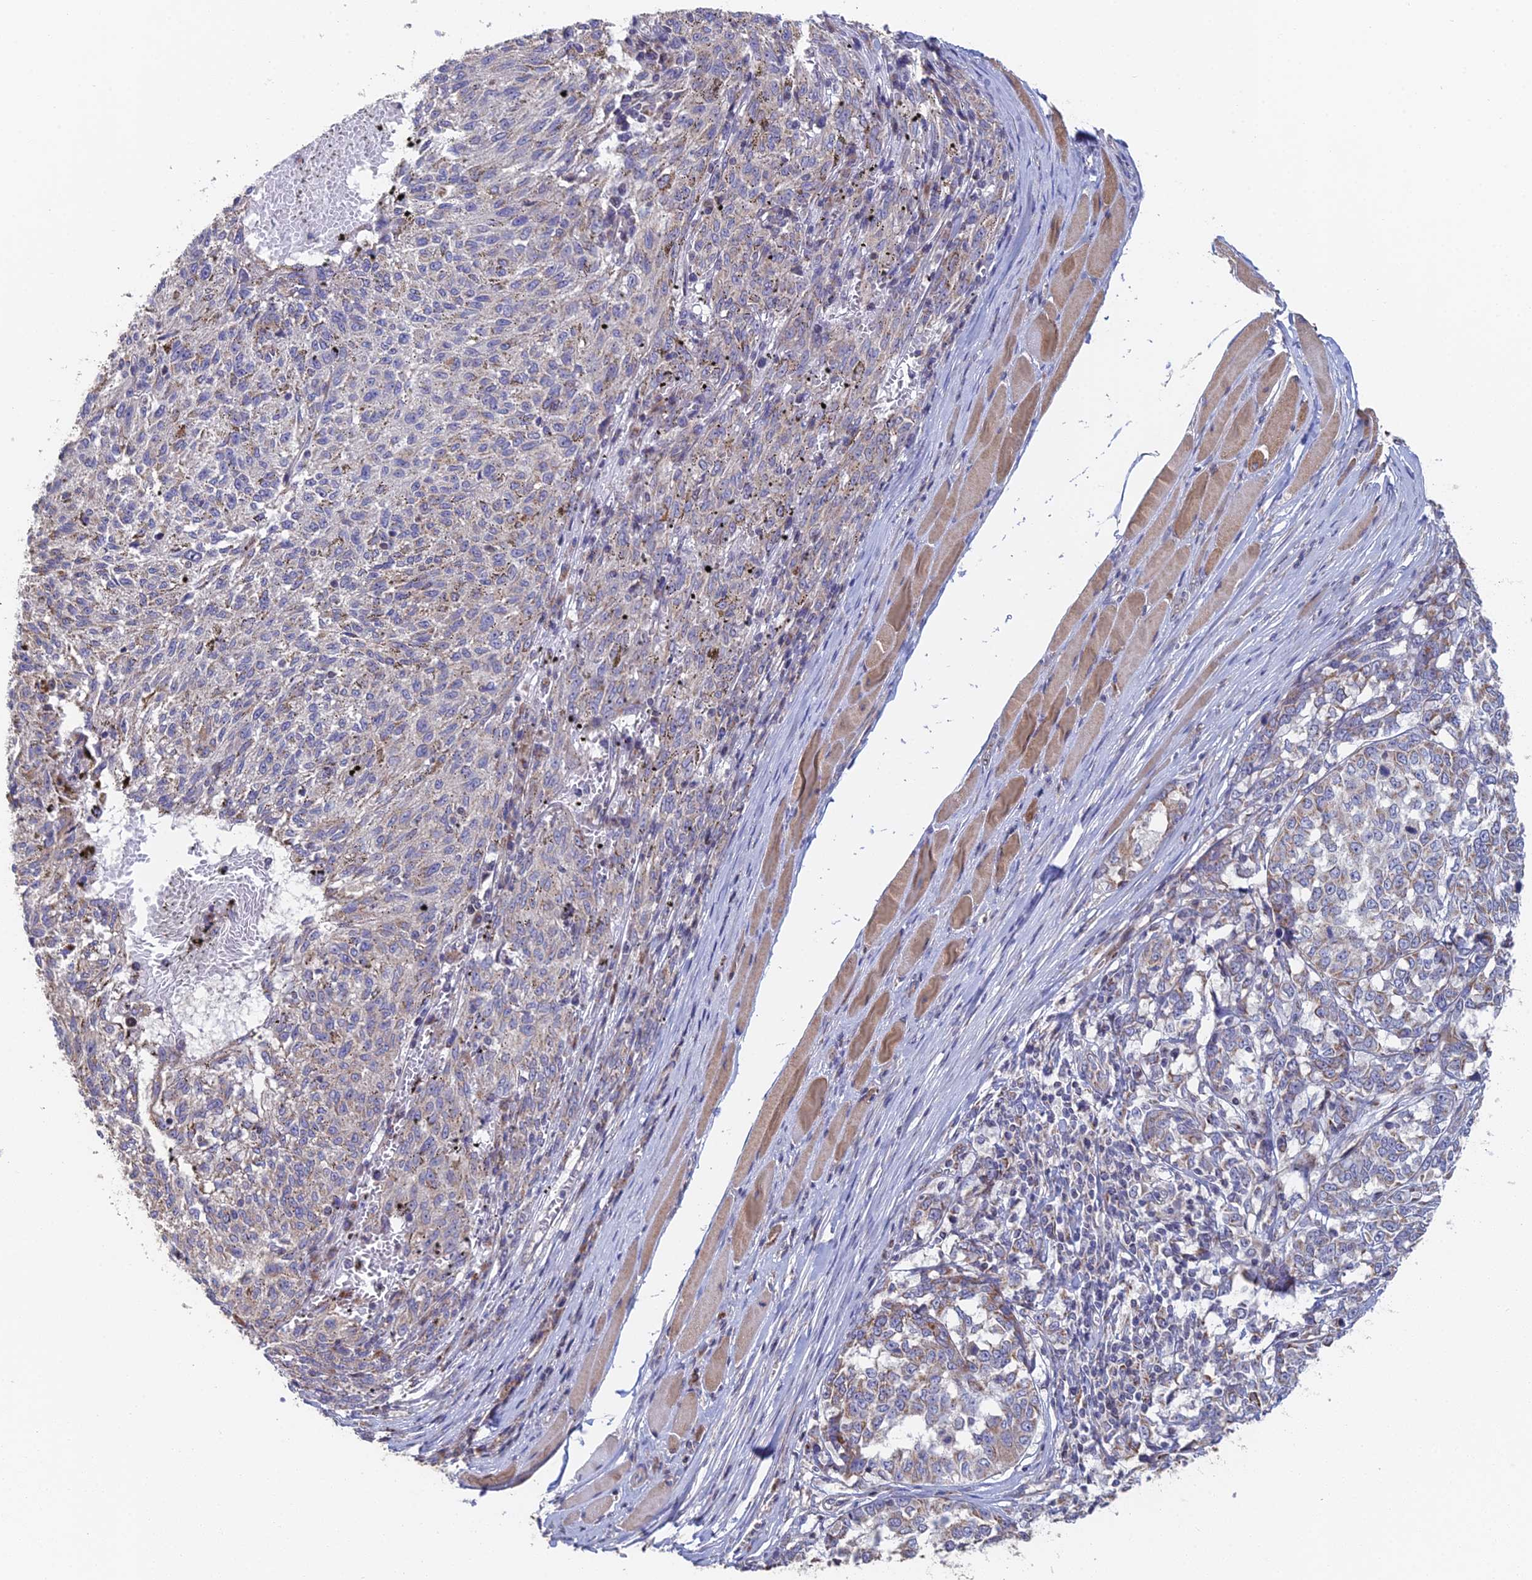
{"staining": {"intensity": "weak", "quantity": "<25%", "location": "cytoplasmic/membranous"}, "tissue": "melanoma", "cell_type": "Tumor cells", "image_type": "cancer", "snomed": [{"axis": "morphology", "description": "Malignant melanoma, NOS"}, {"axis": "topography", "description": "Skin"}], "caption": "There is no significant staining in tumor cells of melanoma.", "gene": "ECSIT", "patient": {"sex": "female", "age": 72}}